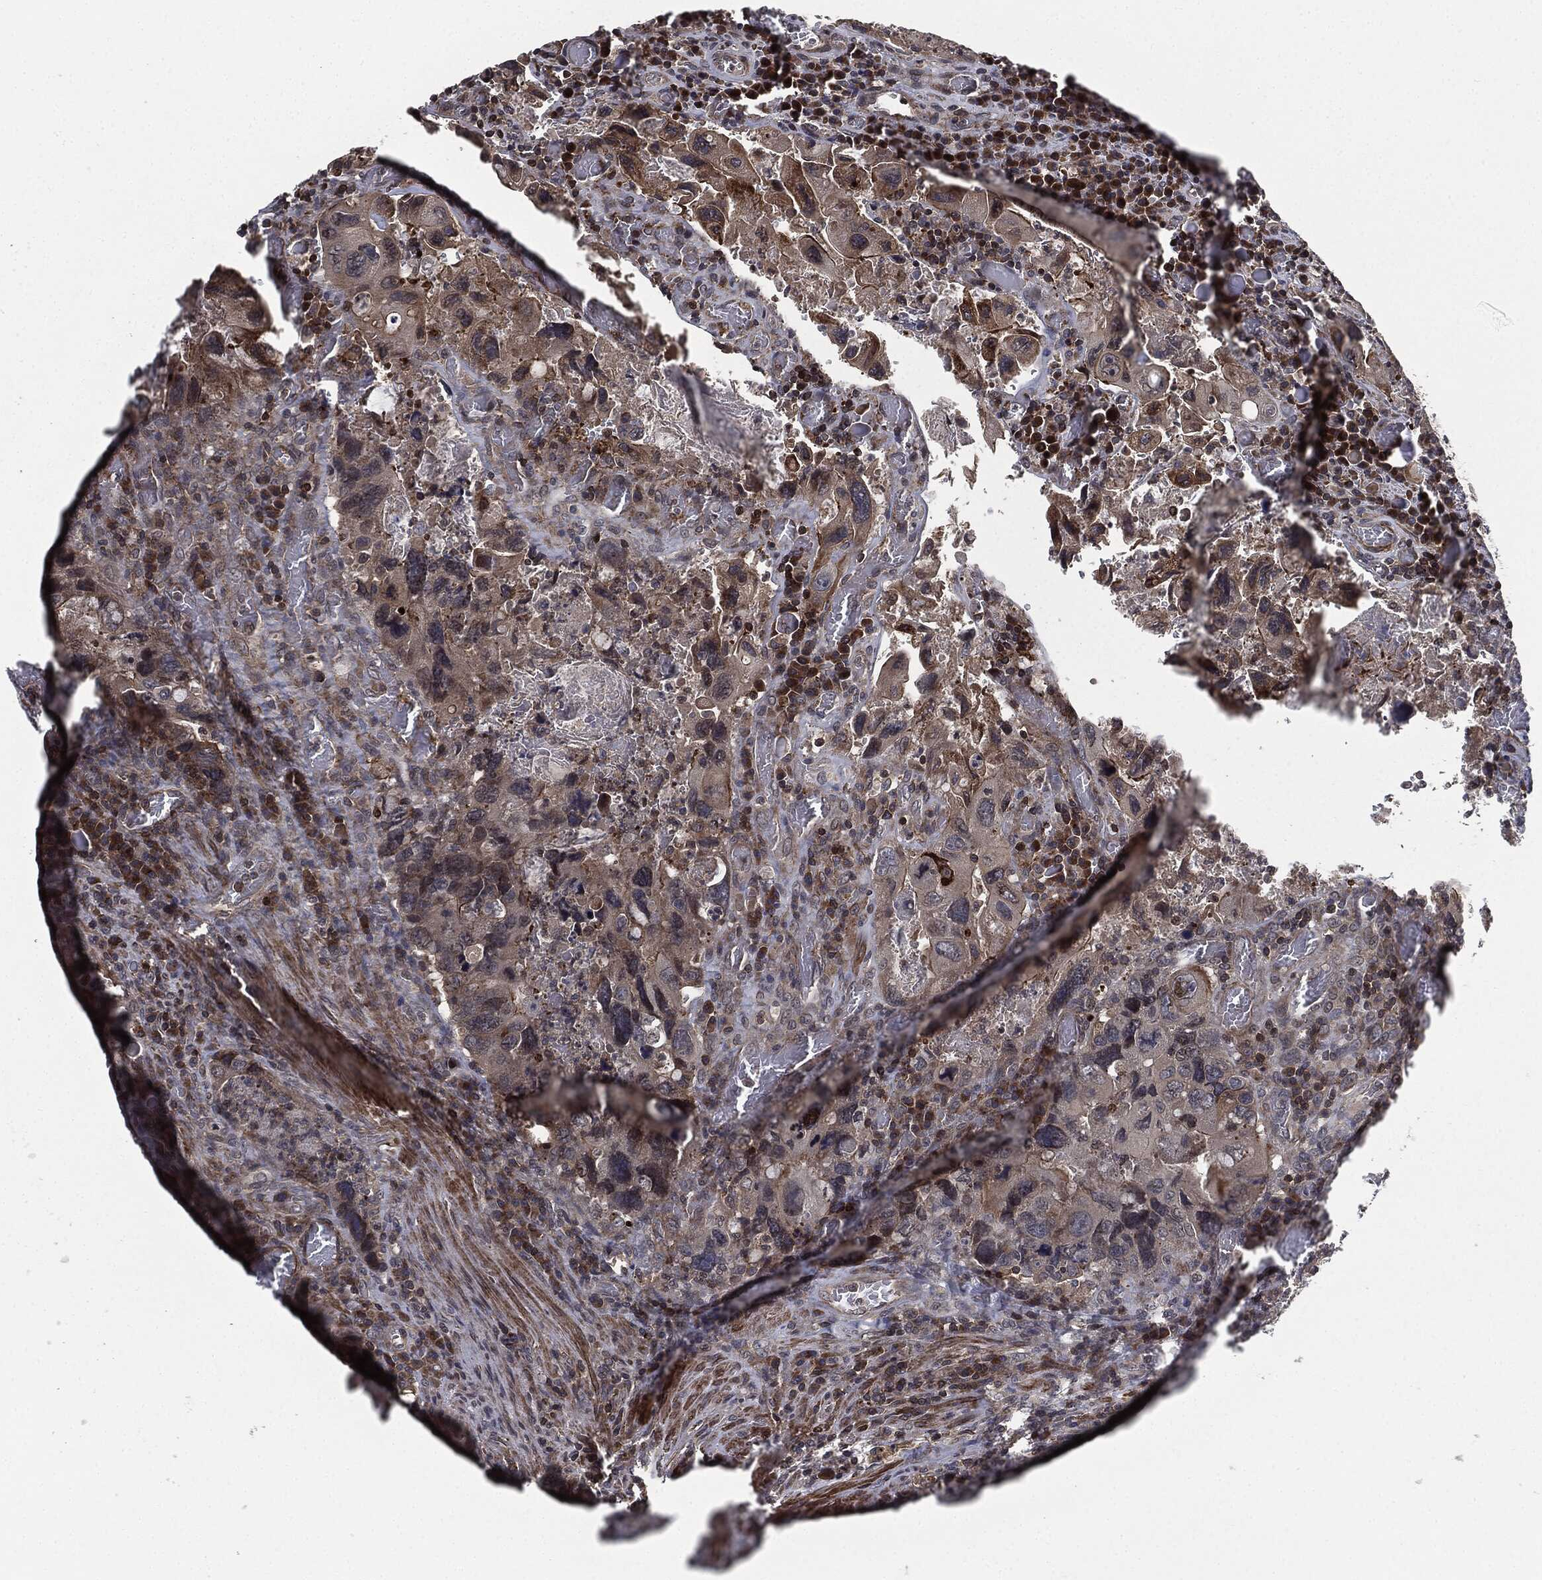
{"staining": {"intensity": "weak", "quantity": "25%-75%", "location": "cytoplasmic/membranous"}, "tissue": "colorectal cancer", "cell_type": "Tumor cells", "image_type": "cancer", "snomed": [{"axis": "morphology", "description": "Adenocarcinoma, NOS"}, {"axis": "topography", "description": "Rectum"}], "caption": "Immunohistochemistry histopathology image of colorectal cancer (adenocarcinoma) stained for a protein (brown), which demonstrates low levels of weak cytoplasmic/membranous expression in approximately 25%-75% of tumor cells.", "gene": "UBR1", "patient": {"sex": "male", "age": 62}}